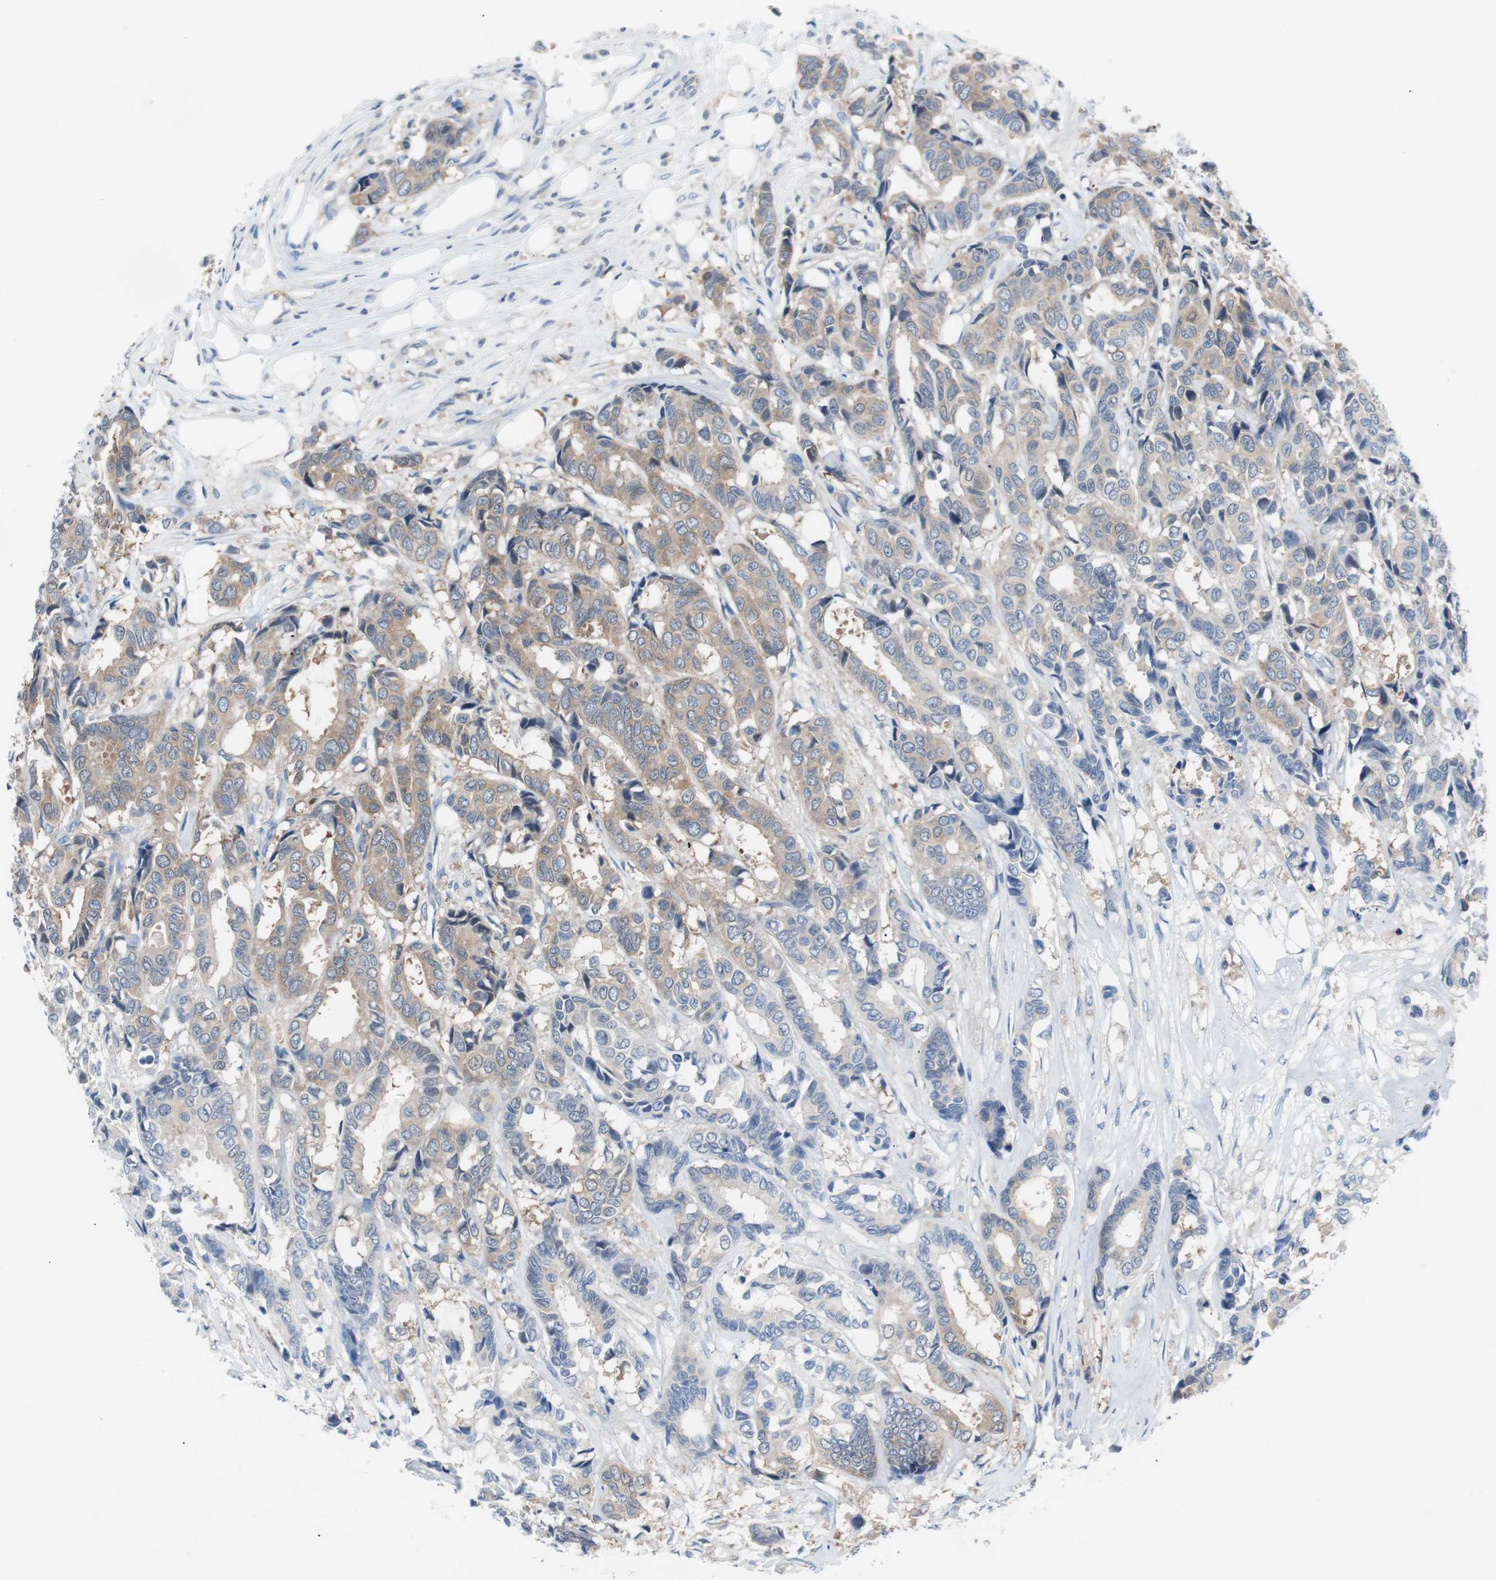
{"staining": {"intensity": "moderate", "quantity": "25%-75%", "location": "cytoplasmic/membranous"}, "tissue": "breast cancer", "cell_type": "Tumor cells", "image_type": "cancer", "snomed": [{"axis": "morphology", "description": "Duct carcinoma"}, {"axis": "topography", "description": "Breast"}], "caption": "A medium amount of moderate cytoplasmic/membranous expression is appreciated in about 25%-75% of tumor cells in breast infiltrating ductal carcinoma tissue.", "gene": "EEF2K", "patient": {"sex": "female", "age": 87}}